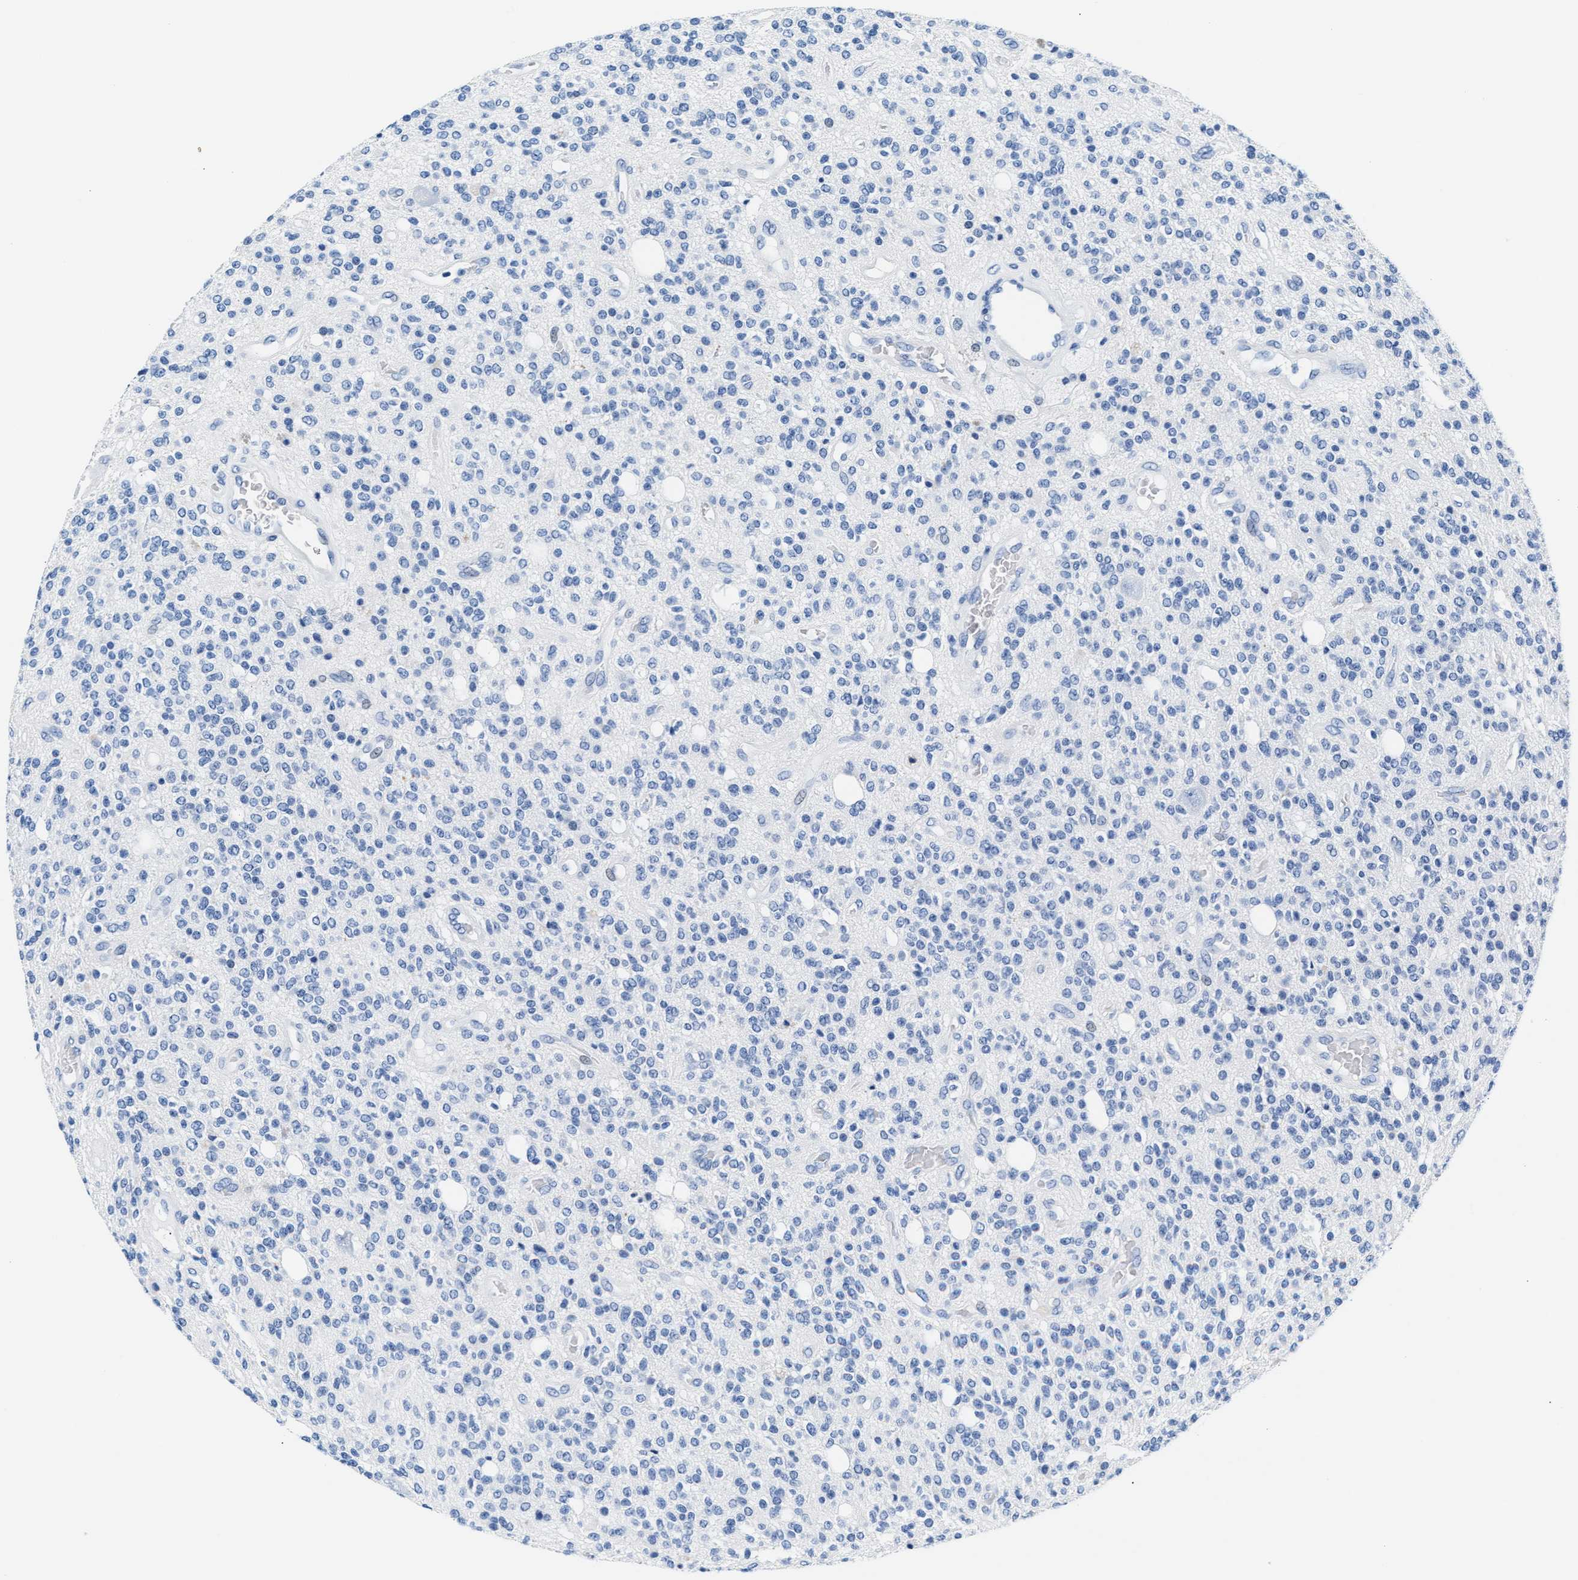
{"staining": {"intensity": "negative", "quantity": "none", "location": "none"}, "tissue": "glioma", "cell_type": "Tumor cells", "image_type": "cancer", "snomed": [{"axis": "morphology", "description": "Glioma, malignant, High grade"}, {"axis": "topography", "description": "Brain"}], "caption": "High-grade glioma (malignant) was stained to show a protein in brown. There is no significant expression in tumor cells. The staining was performed using DAB (3,3'-diaminobenzidine) to visualize the protein expression in brown, while the nuclei were stained in blue with hematoxylin (Magnification: 20x).", "gene": "MMP8", "patient": {"sex": "male", "age": 34}}